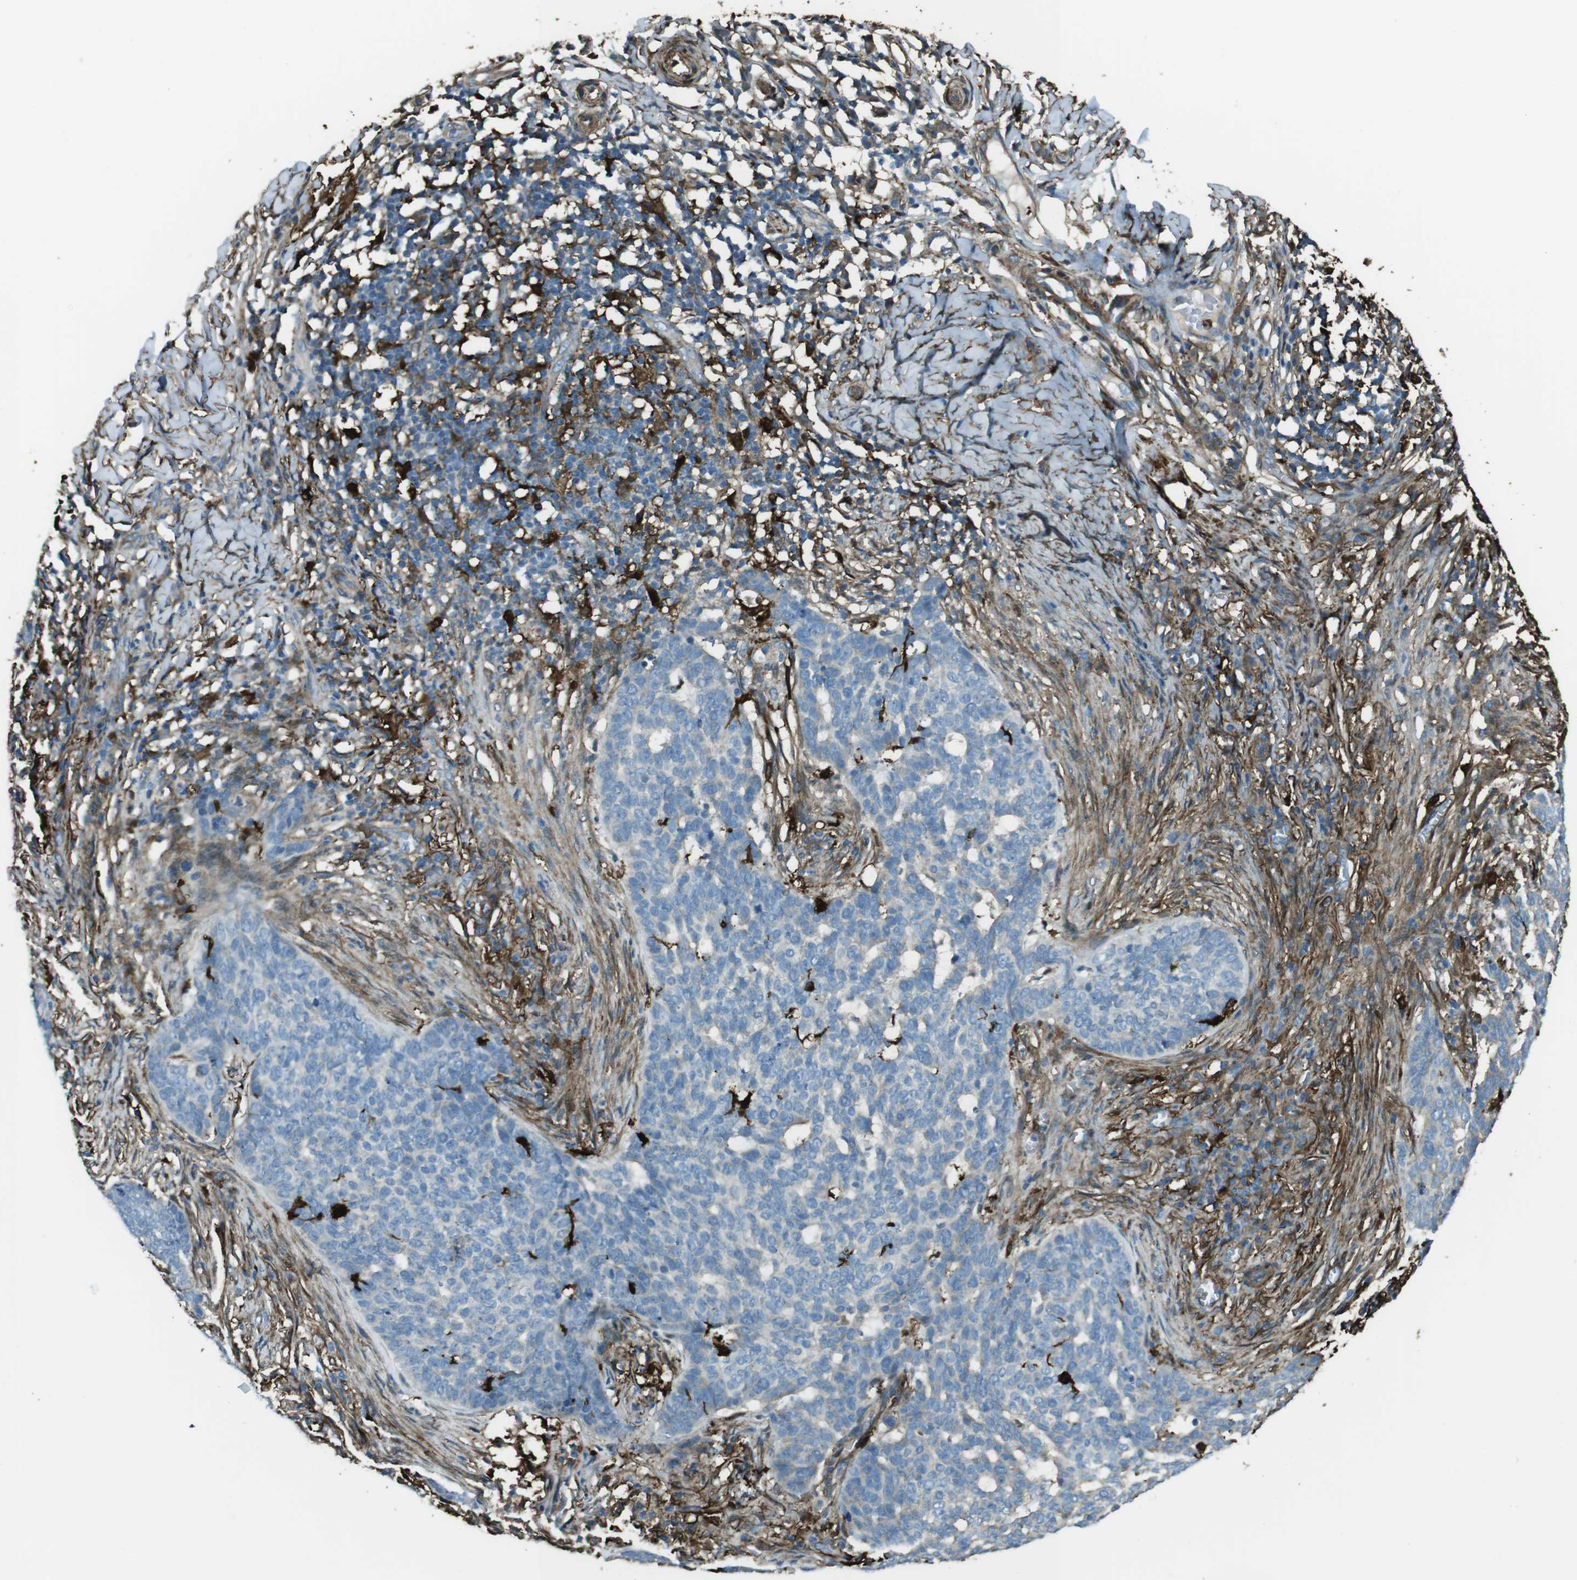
{"staining": {"intensity": "weak", "quantity": "<25%", "location": "cytoplasmic/membranous"}, "tissue": "skin cancer", "cell_type": "Tumor cells", "image_type": "cancer", "snomed": [{"axis": "morphology", "description": "Basal cell carcinoma"}, {"axis": "topography", "description": "Skin"}], "caption": "High power microscopy photomicrograph of an immunohistochemistry histopathology image of basal cell carcinoma (skin), revealing no significant positivity in tumor cells.", "gene": "SFT2D1", "patient": {"sex": "male", "age": 85}}